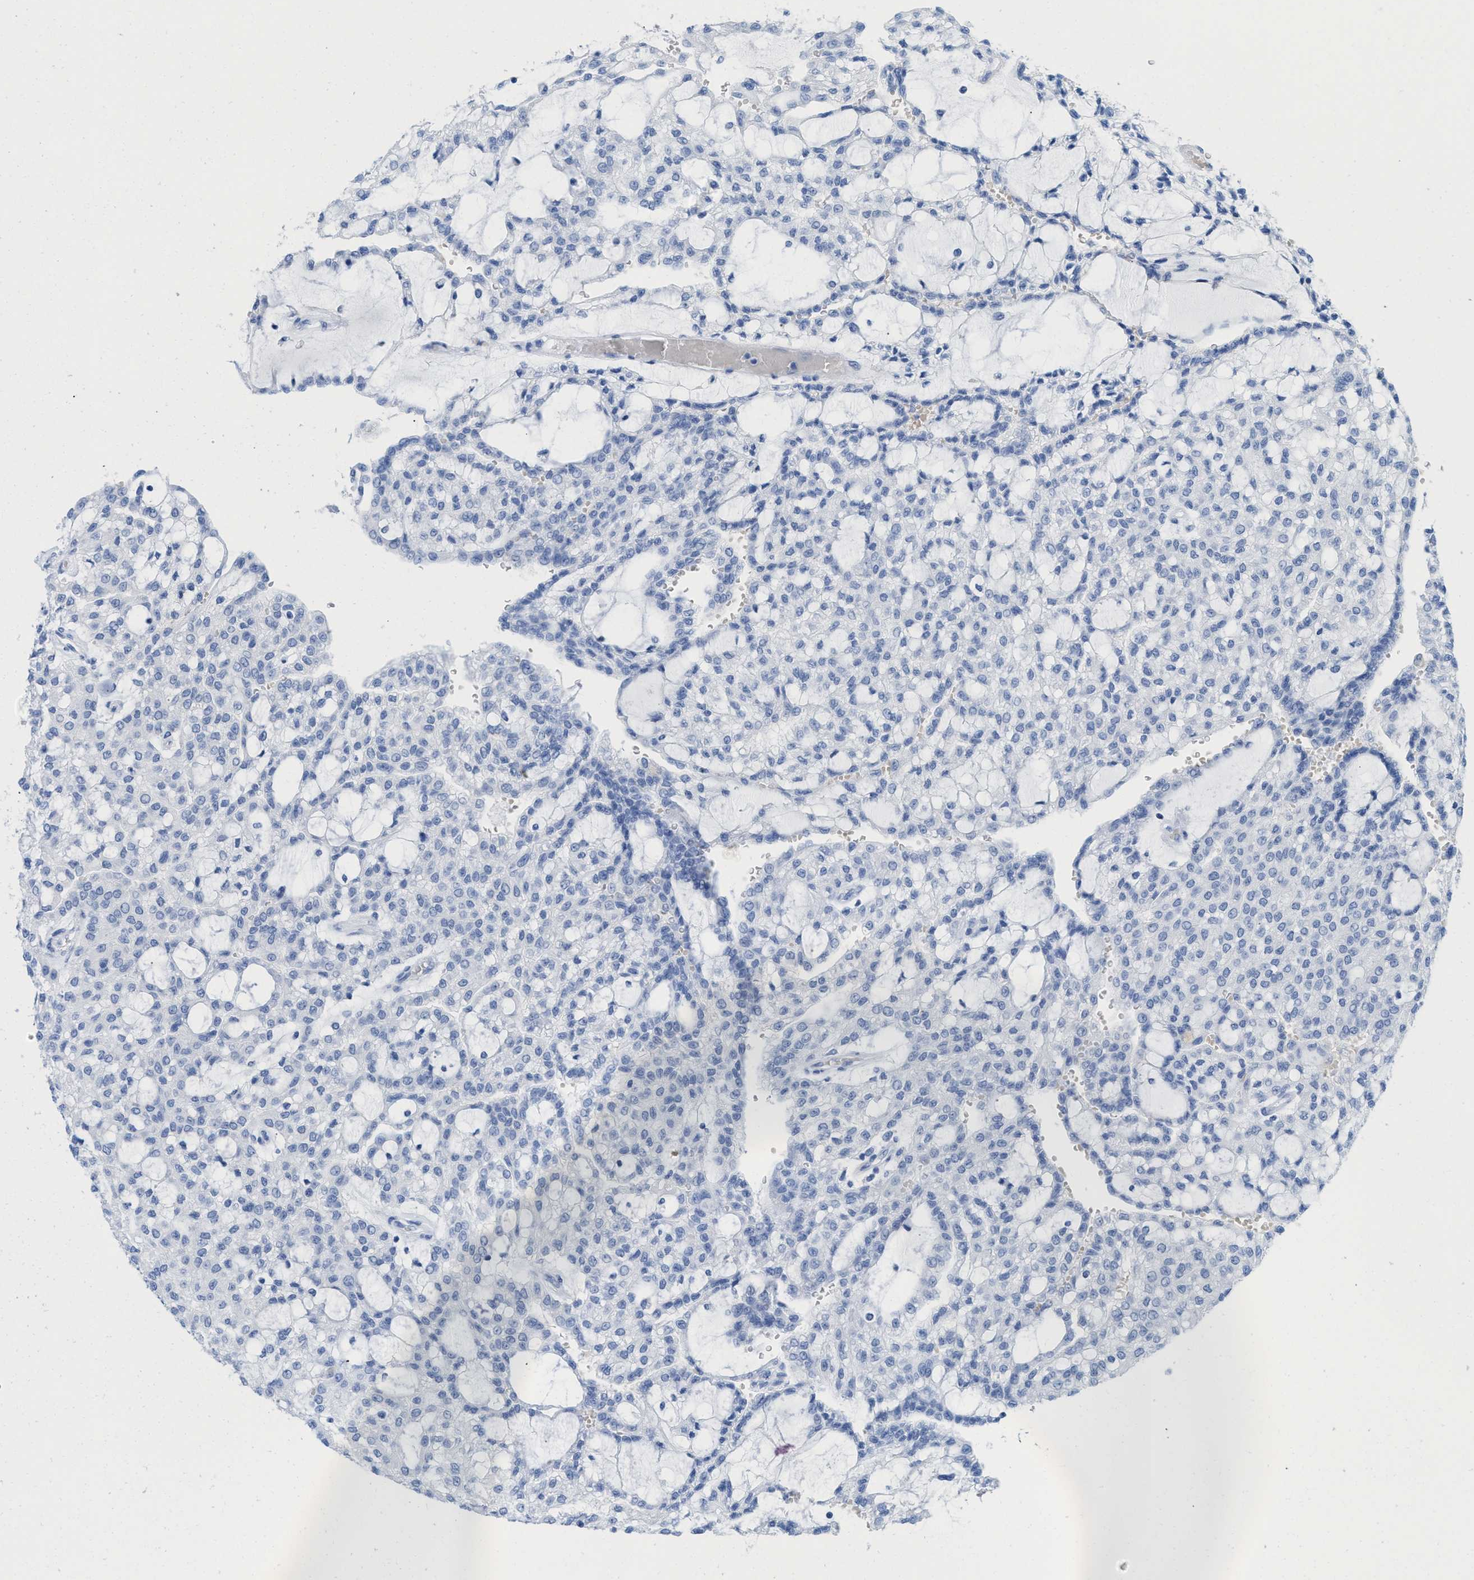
{"staining": {"intensity": "negative", "quantity": "none", "location": "none"}, "tissue": "renal cancer", "cell_type": "Tumor cells", "image_type": "cancer", "snomed": [{"axis": "morphology", "description": "Adenocarcinoma, NOS"}, {"axis": "topography", "description": "Kidney"}], "caption": "Immunohistochemistry (IHC) photomicrograph of neoplastic tissue: renal cancer stained with DAB demonstrates no significant protein expression in tumor cells.", "gene": "ANKFN1", "patient": {"sex": "male", "age": 63}}